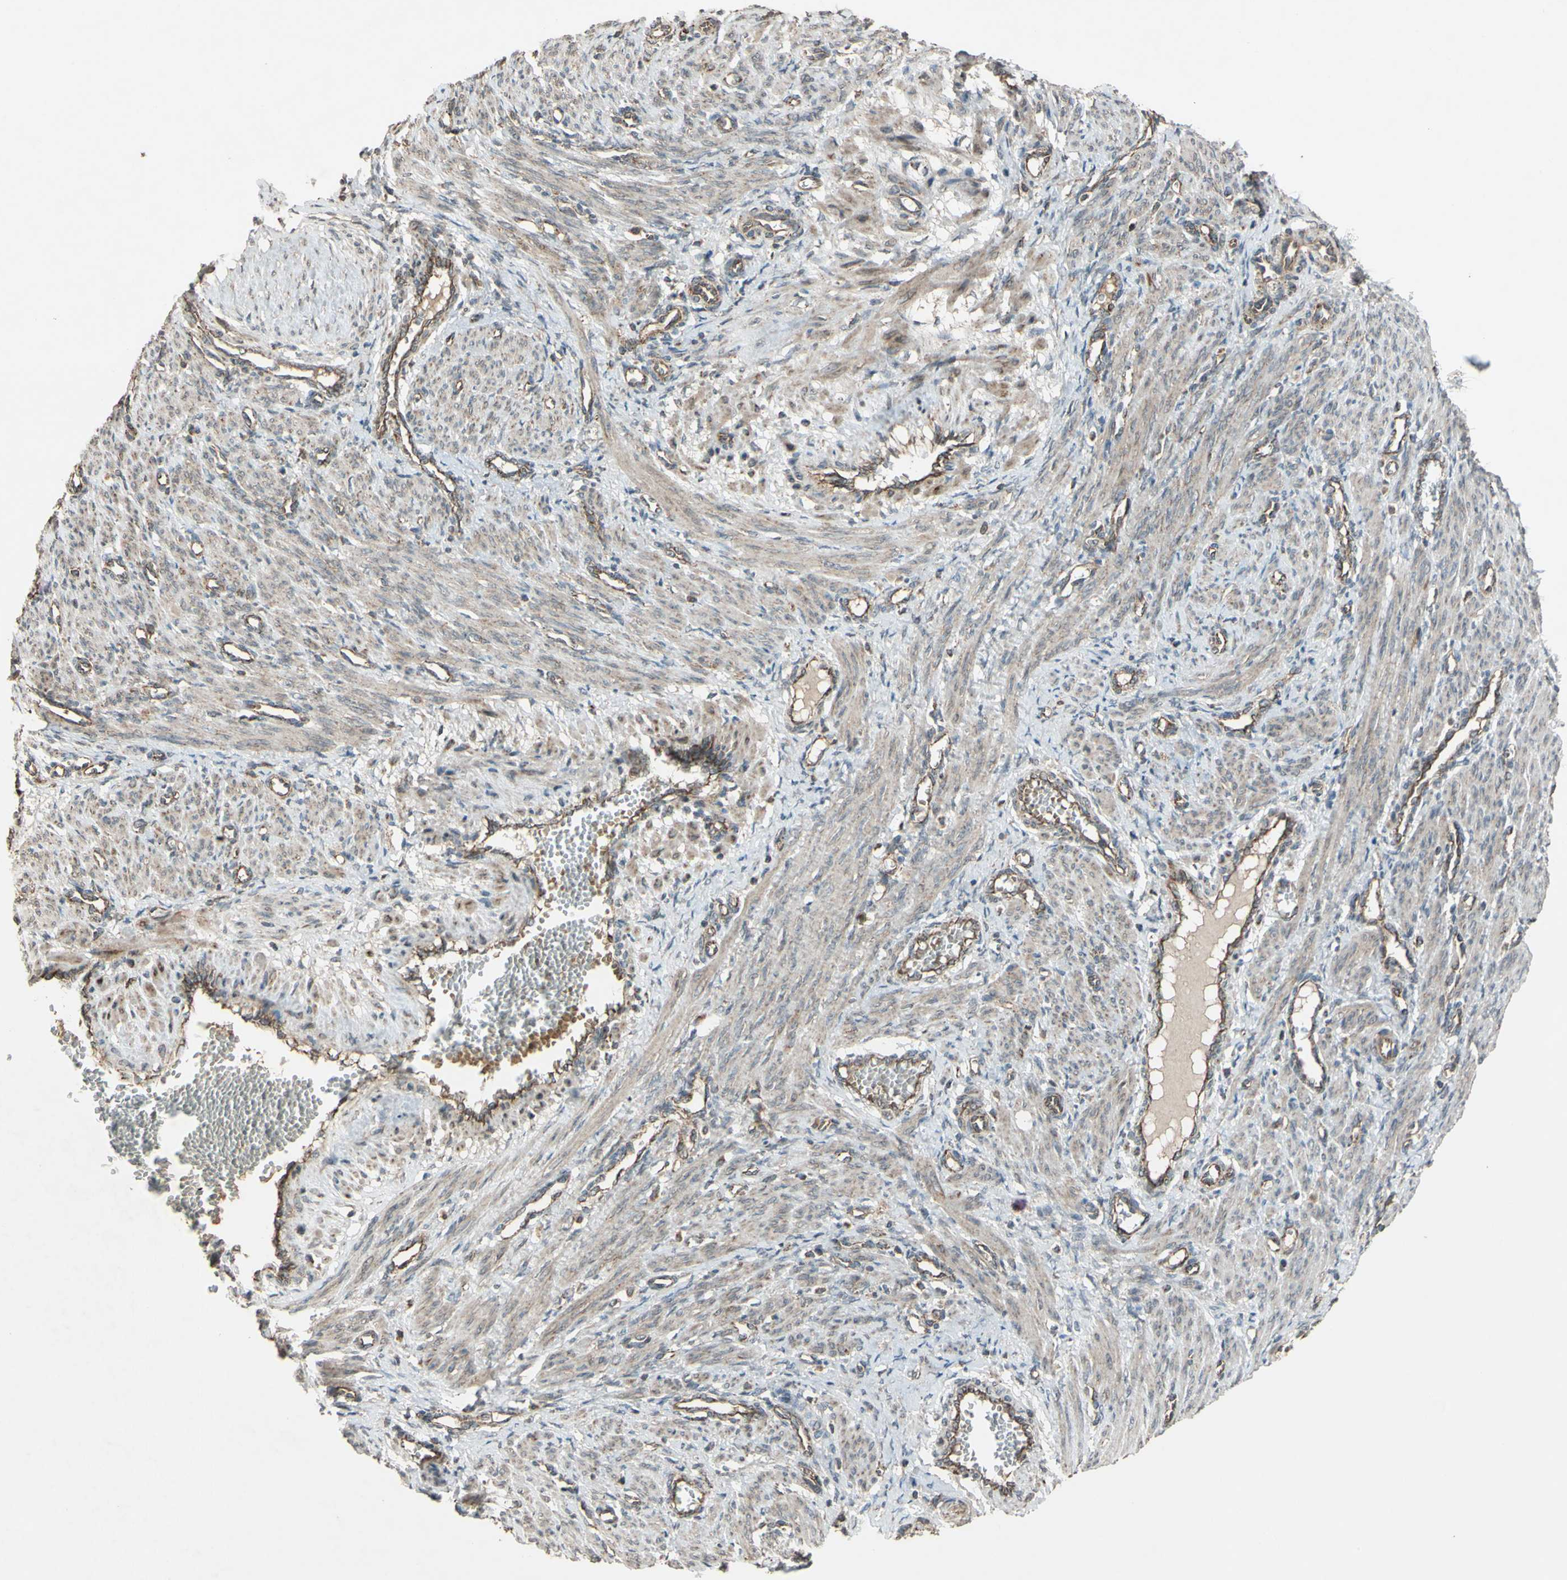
{"staining": {"intensity": "weak", "quantity": "25%-75%", "location": "cytoplasmic/membranous"}, "tissue": "smooth muscle", "cell_type": "Smooth muscle cells", "image_type": "normal", "snomed": [{"axis": "morphology", "description": "Normal tissue, NOS"}, {"axis": "topography", "description": "Endometrium"}], "caption": "Human smooth muscle stained with a brown dye reveals weak cytoplasmic/membranous positive expression in approximately 25%-75% of smooth muscle cells.", "gene": "ACOT8", "patient": {"sex": "female", "age": 33}}